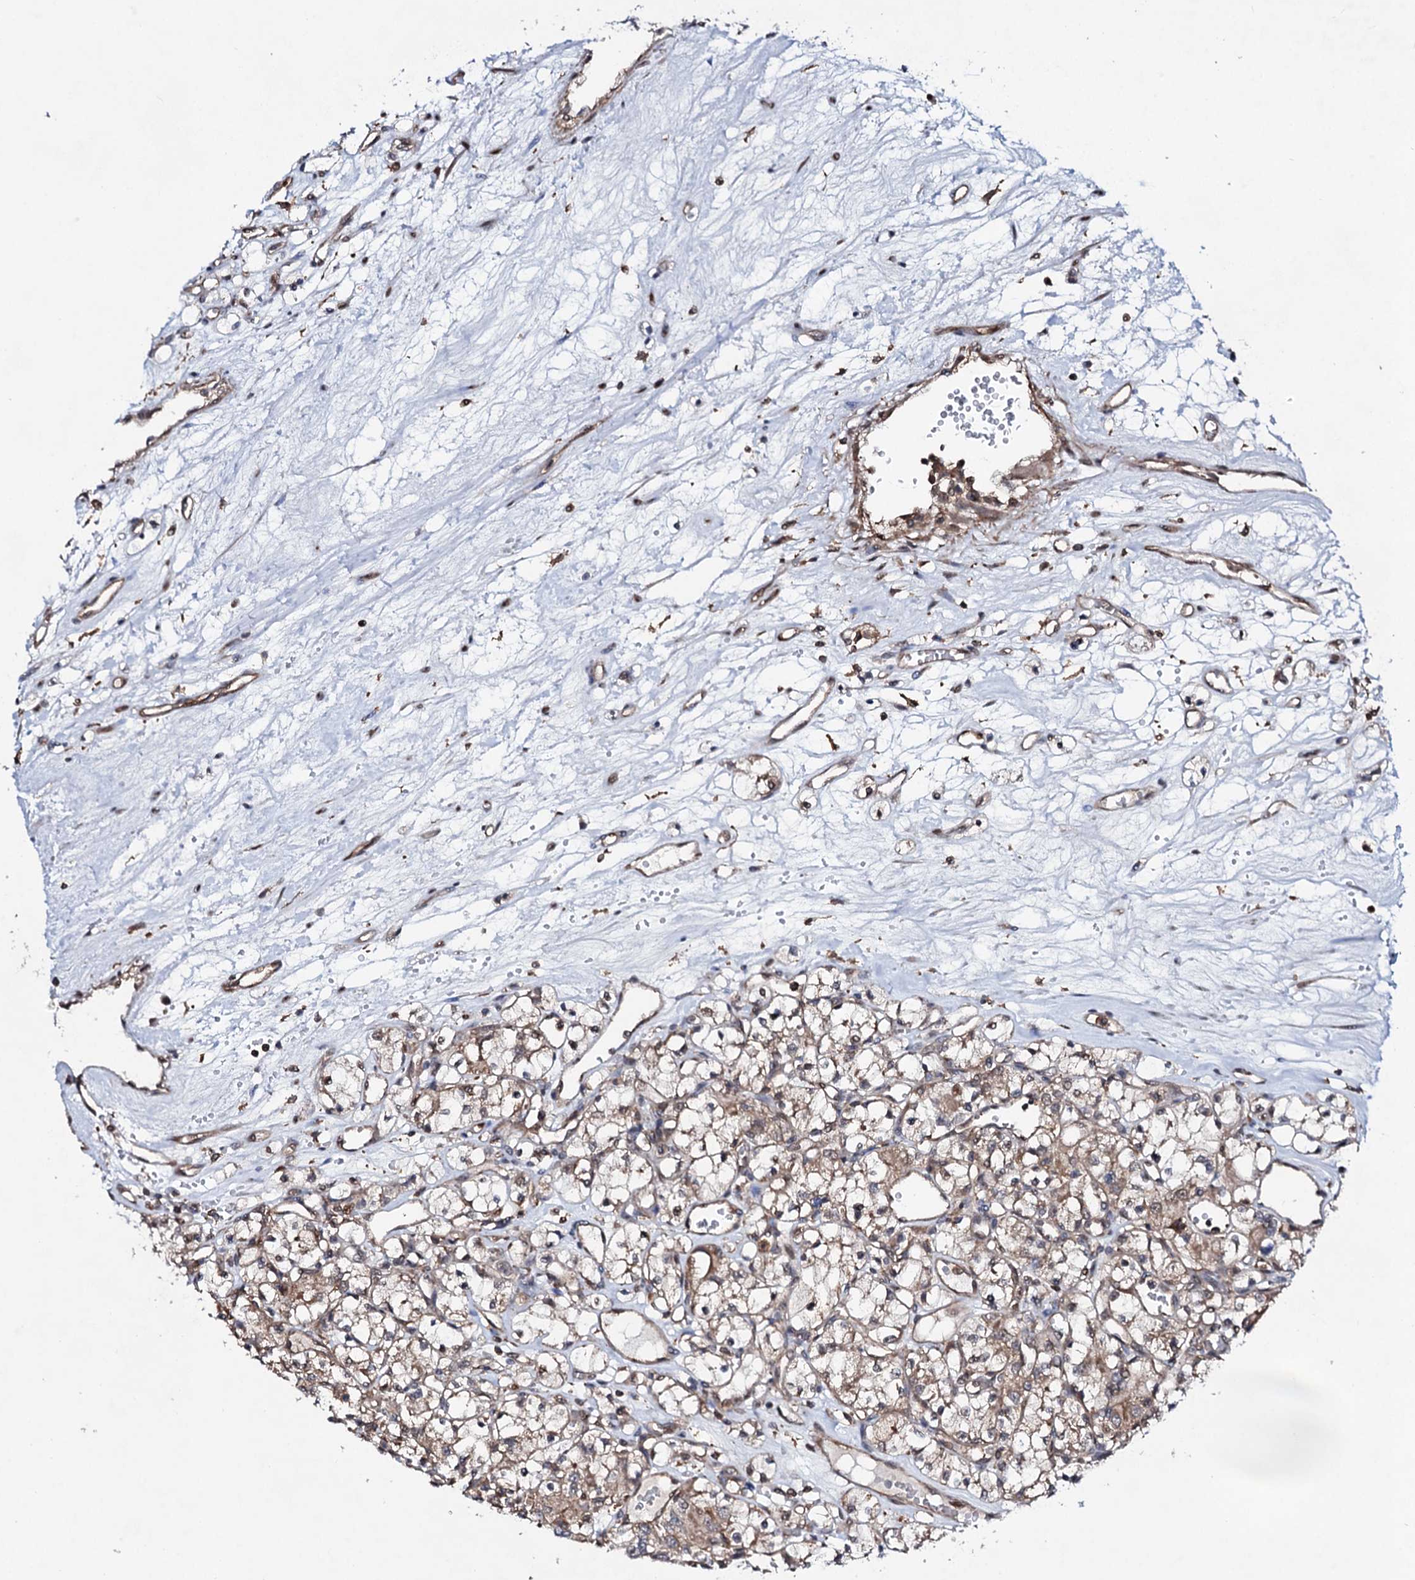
{"staining": {"intensity": "moderate", "quantity": "25%-75%", "location": "cytoplasmic/membranous"}, "tissue": "renal cancer", "cell_type": "Tumor cells", "image_type": "cancer", "snomed": [{"axis": "morphology", "description": "Adenocarcinoma, NOS"}, {"axis": "topography", "description": "Kidney"}], "caption": "An immunohistochemistry histopathology image of neoplastic tissue is shown. Protein staining in brown highlights moderate cytoplasmic/membranous positivity in renal cancer (adenocarcinoma) within tumor cells.", "gene": "COG6", "patient": {"sex": "female", "age": 59}}